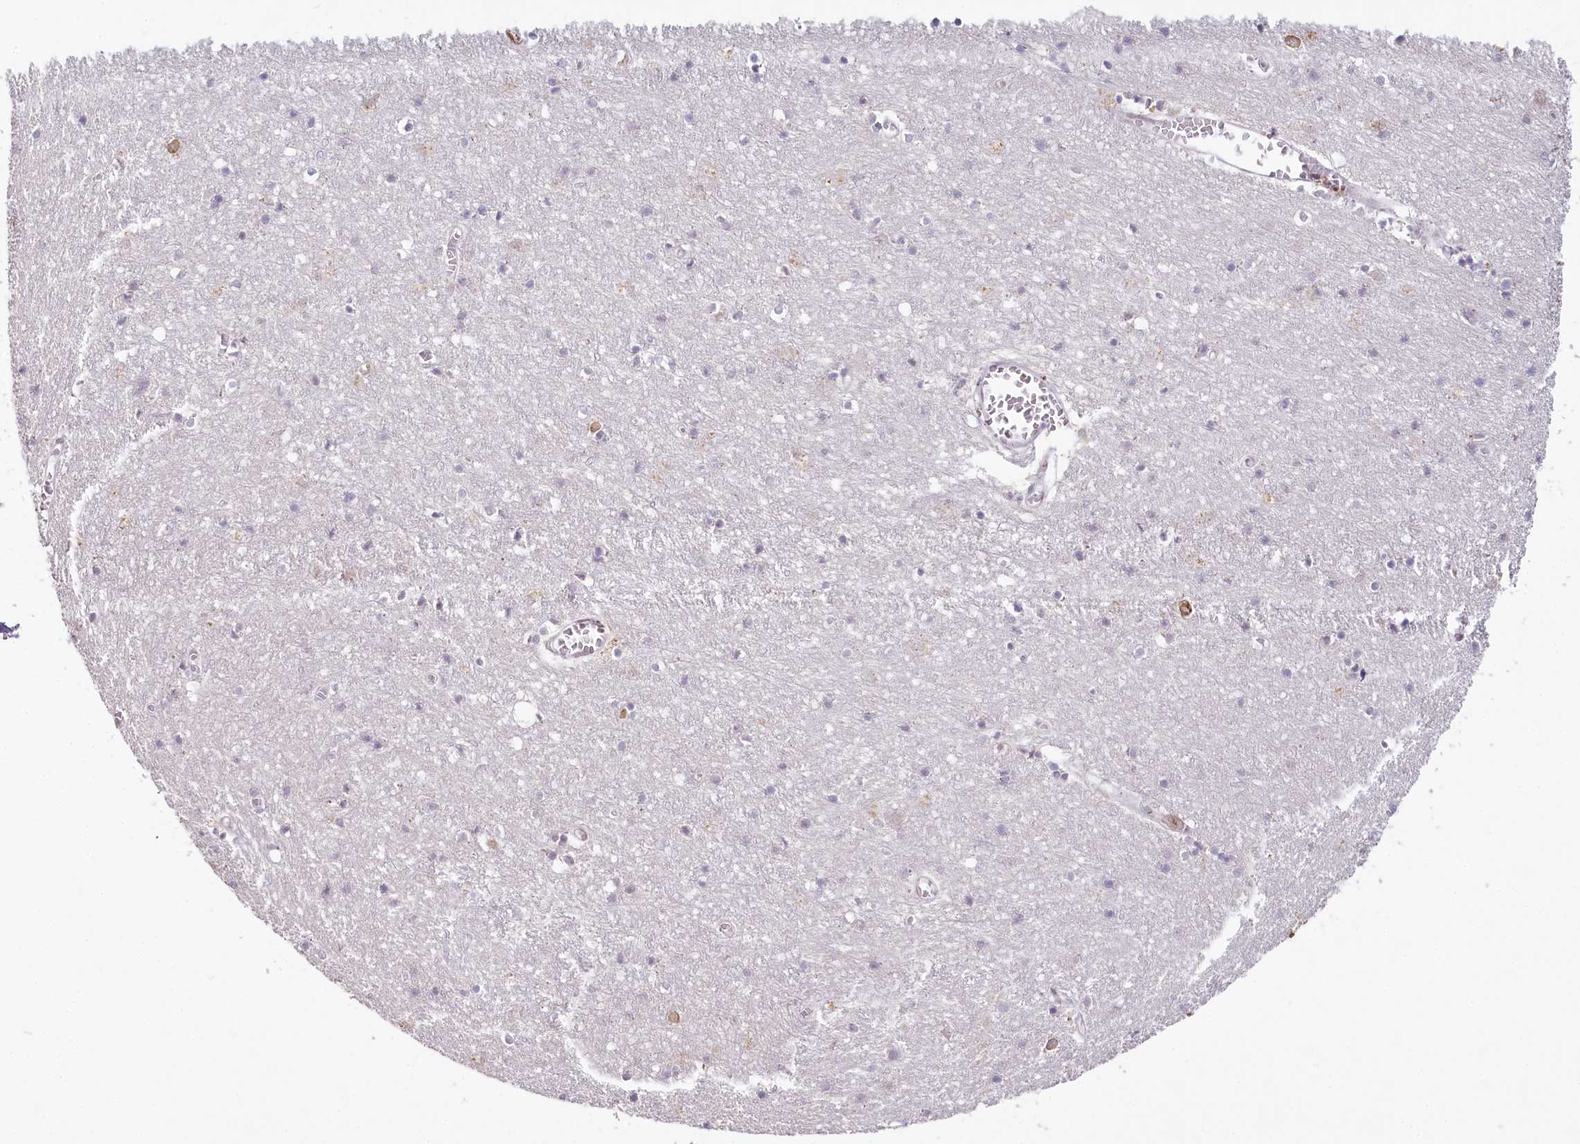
{"staining": {"intensity": "negative", "quantity": "none", "location": "none"}, "tissue": "cerebral cortex", "cell_type": "Endothelial cells", "image_type": "normal", "snomed": [{"axis": "morphology", "description": "Normal tissue, NOS"}, {"axis": "topography", "description": "Cerebral cortex"}], "caption": "Unremarkable cerebral cortex was stained to show a protein in brown. There is no significant expression in endothelial cells. The staining is performed using DAB brown chromogen with nuclei counter-stained in using hematoxylin.", "gene": "HPD", "patient": {"sex": "female", "age": 64}}